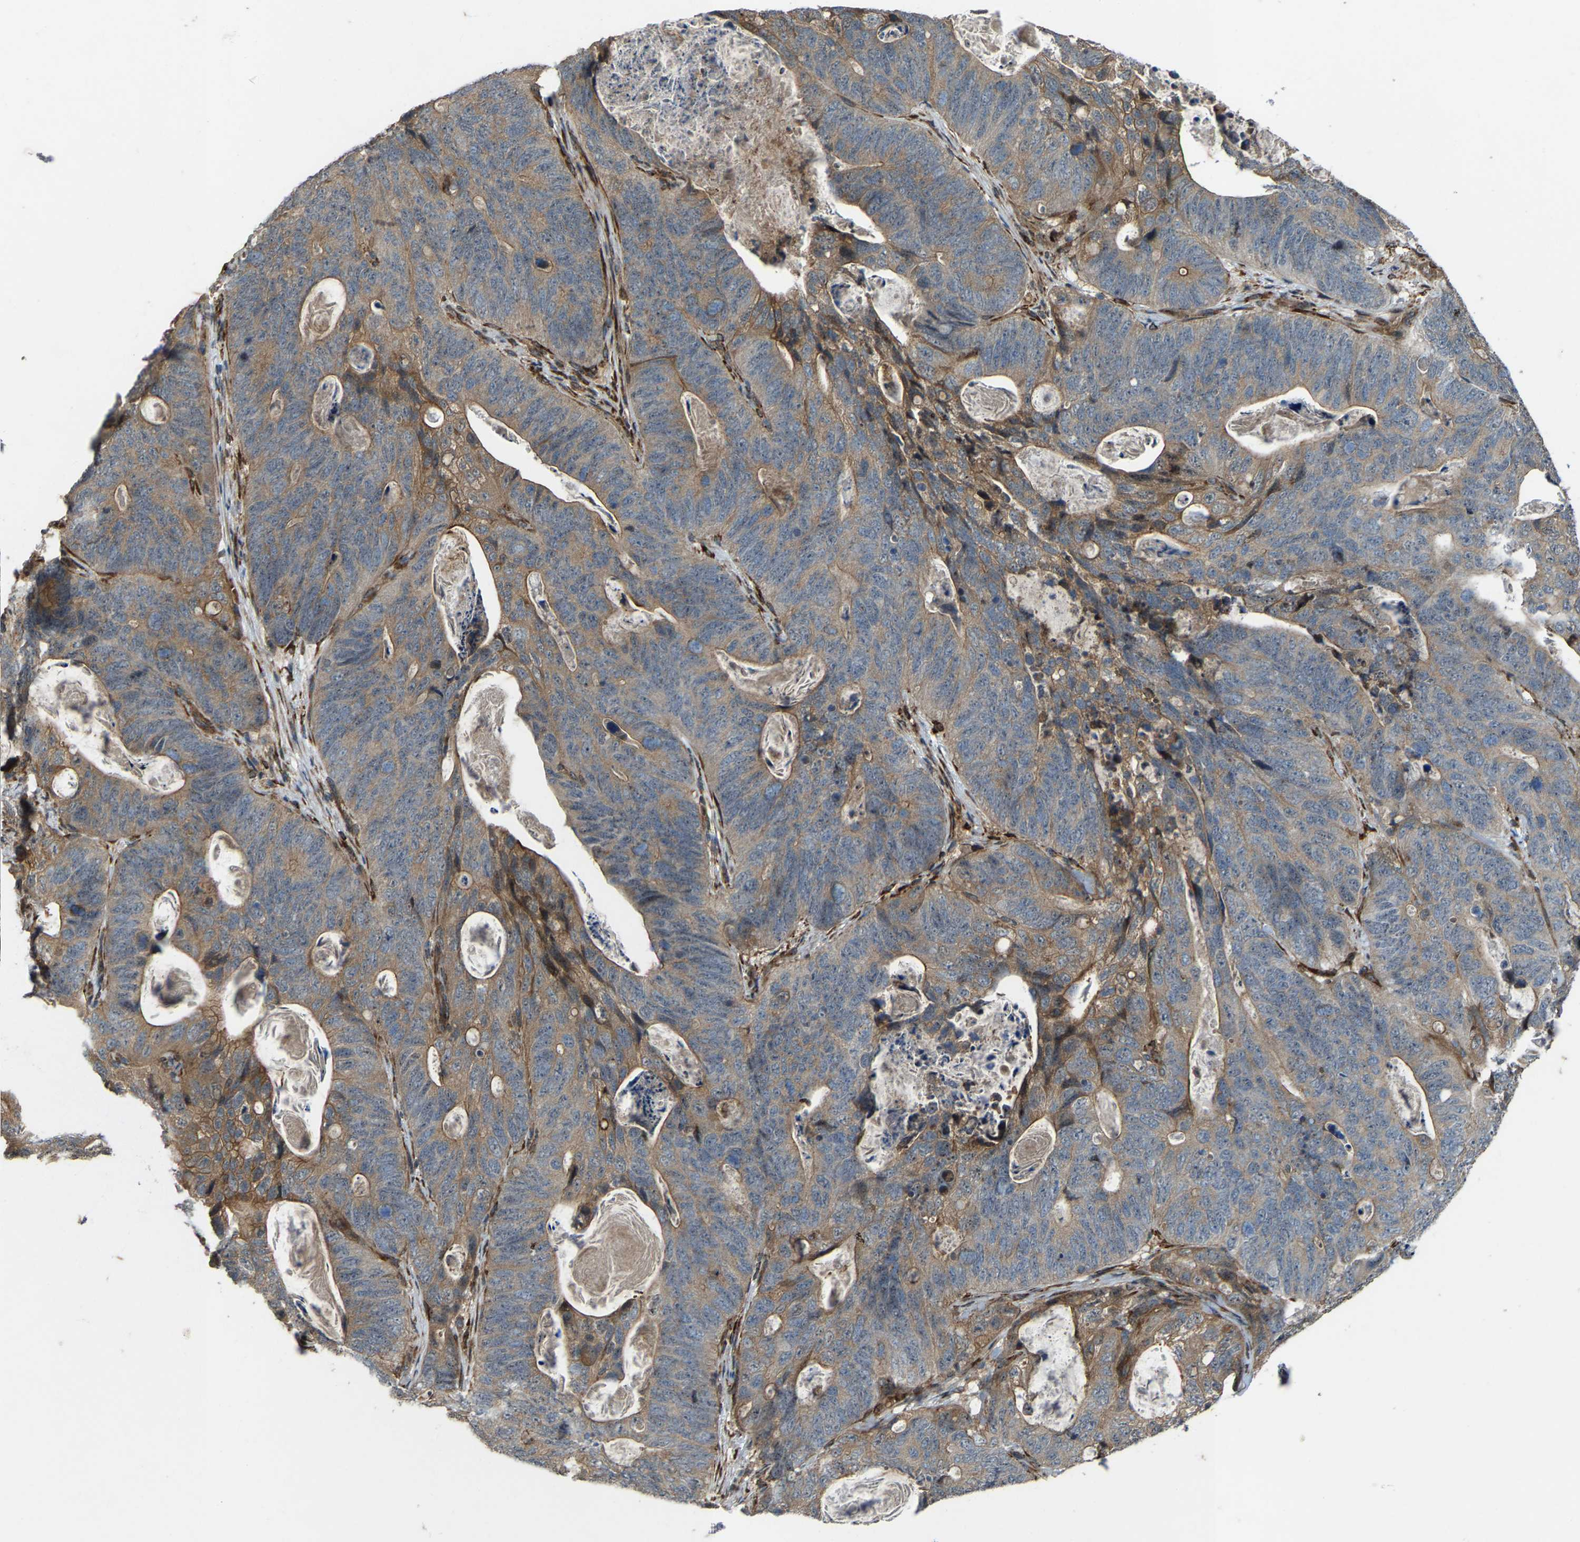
{"staining": {"intensity": "moderate", "quantity": ">75%", "location": "cytoplasmic/membranous"}, "tissue": "stomach cancer", "cell_type": "Tumor cells", "image_type": "cancer", "snomed": [{"axis": "morphology", "description": "Normal tissue, NOS"}, {"axis": "morphology", "description": "Adenocarcinoma, NOS"}, {"axis": "topography", "description": "Stomach"}], "caption": "Protein expression analysis of human stomach adenocarcinoma reveals moderate cytoplasmic/membranous positivity in about >75% of tumor cells.", "gene": "LRRC72", "patient": {"sex": "female", "age": 89}}